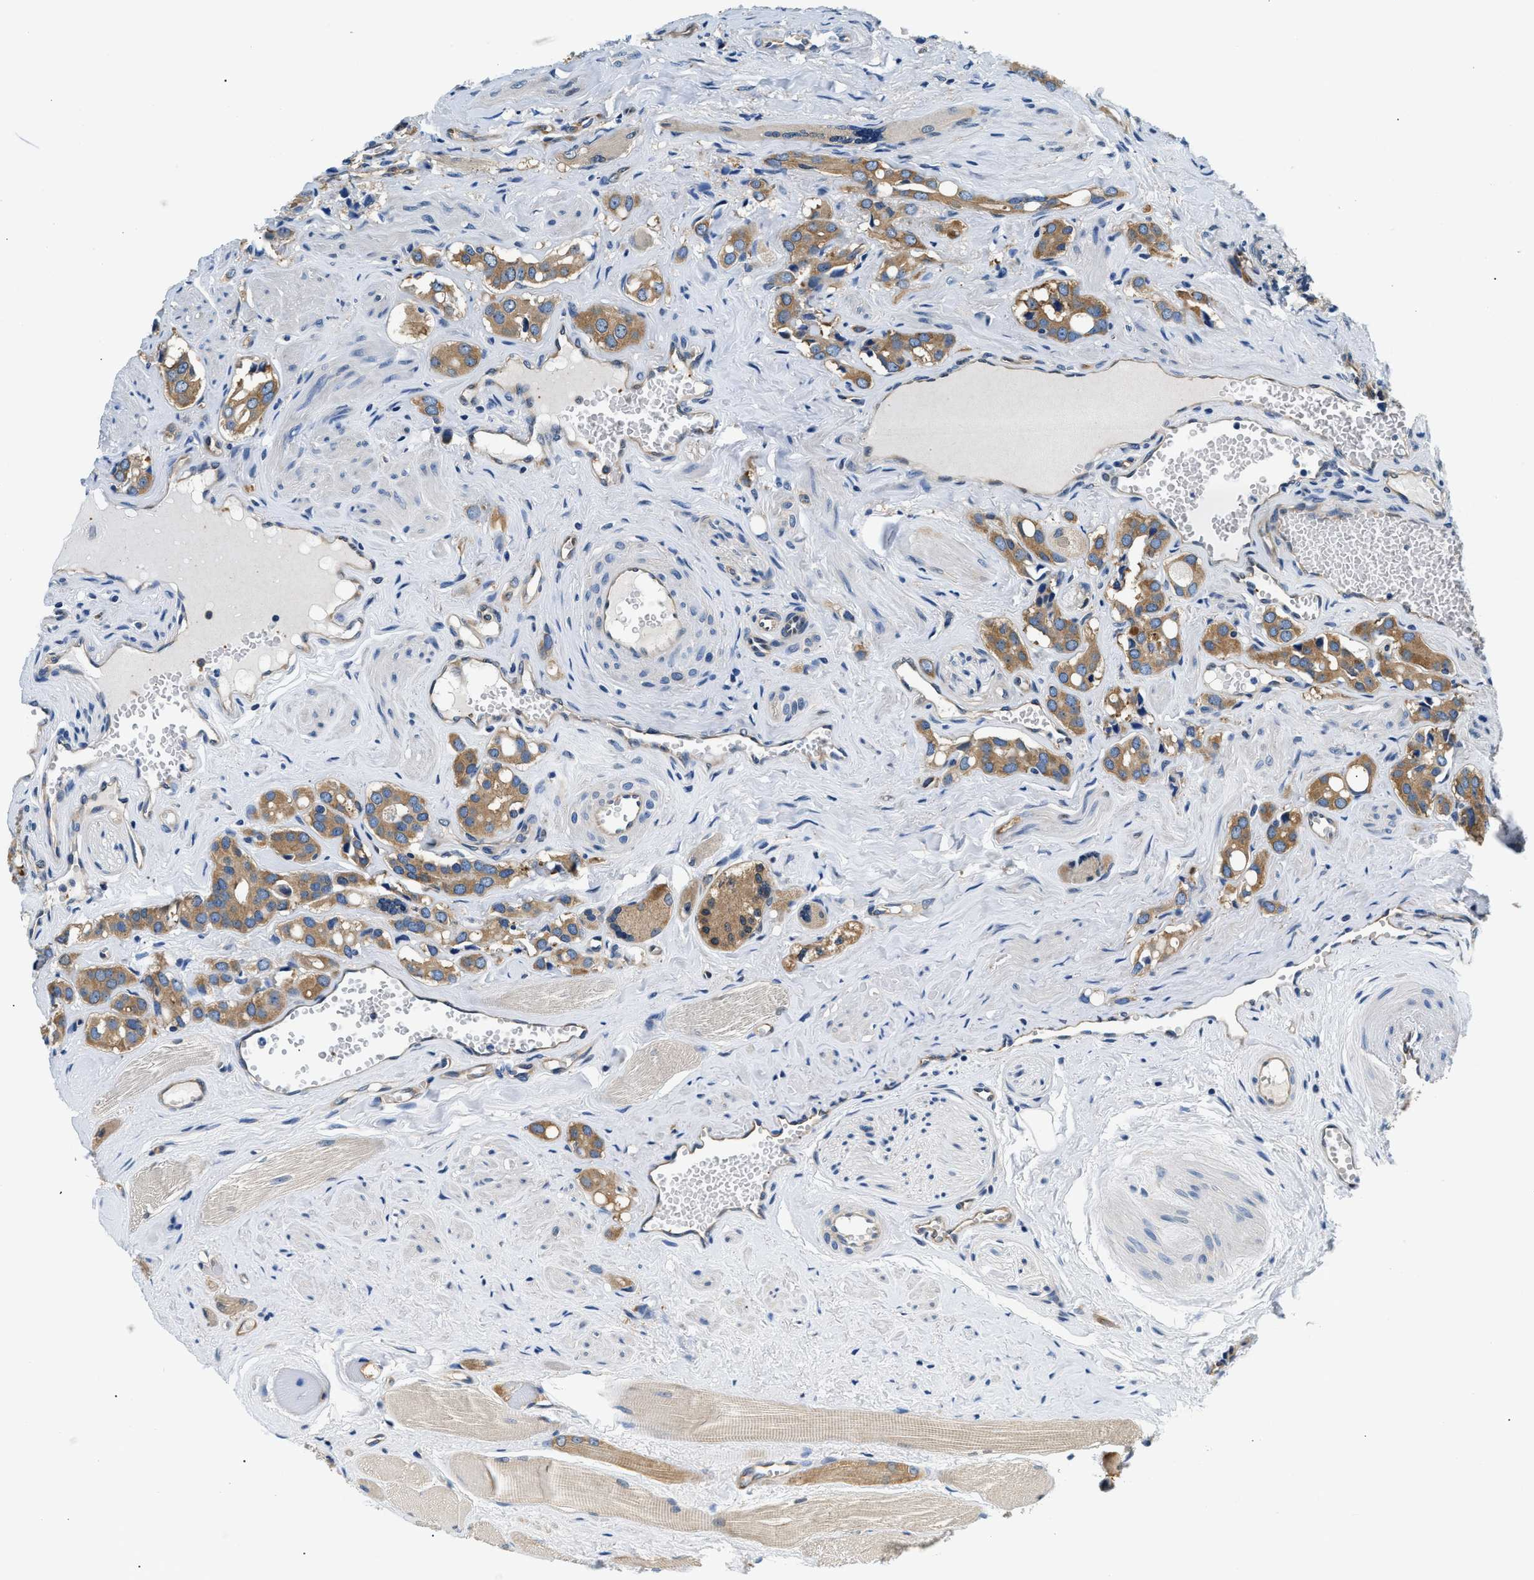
{"staining": {"intensity": "moderate", "quantity": ">75%", "location": "cytoplasmic/membranous"}, "tissue": "prostate cancer", "cell_type": "Tumor cells", "image_type": "cancer", "snomed": [{"axis": "morphology", "description": "Adenocarcinoma, High grade"}, {"axis": "topography", "description": "Prostate"}], "caption": "Prostate high-grade adenocarcinoma stained with immunohistochemistry (IHC) demonstrates moderate cytoplasmic/membranous expression in approximately >75% of tumor cells.", "gene": "PPP2R1B", "patient": {"sex": "male", "age": 52}}